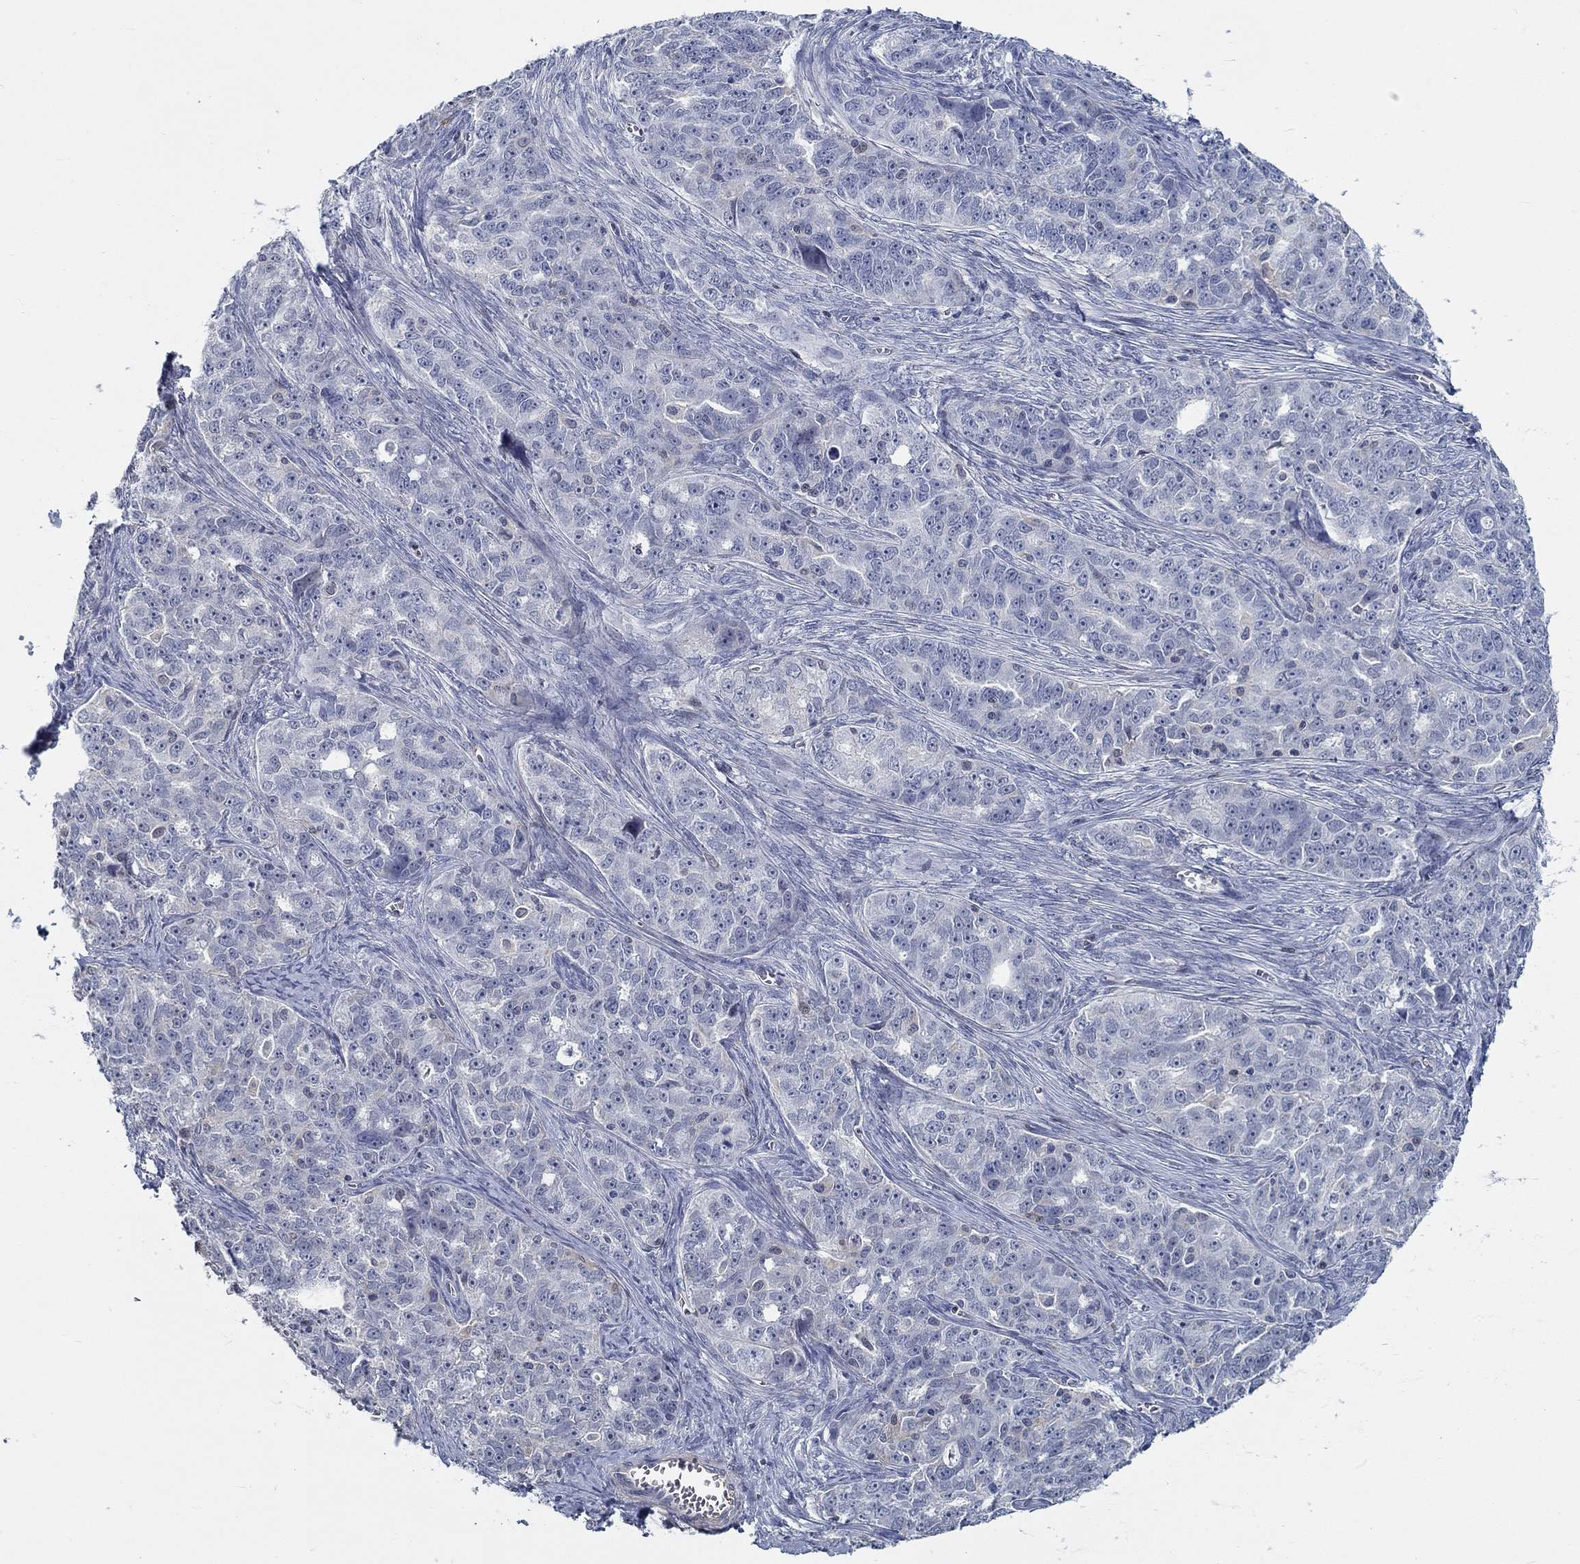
{"staining": {"intensity": "negative", "quantity": "none", "location": "none"}, "tissue": "ovarian cancer", "cell_type": "Tumor cells", "image_type": "cancer", "snomed": [{"axis": "morphology", "description": "Cystadenocarcinoma, serous, NOS"}, {"axis": "topography", "description": "Ovary"}], "caption": "Tumor cells are negative for brown protein staining in serous cystadenocarcinoma (ovarian).", "gene": "MYBPC1", "patient": {"sex": "female", "age": 51}}